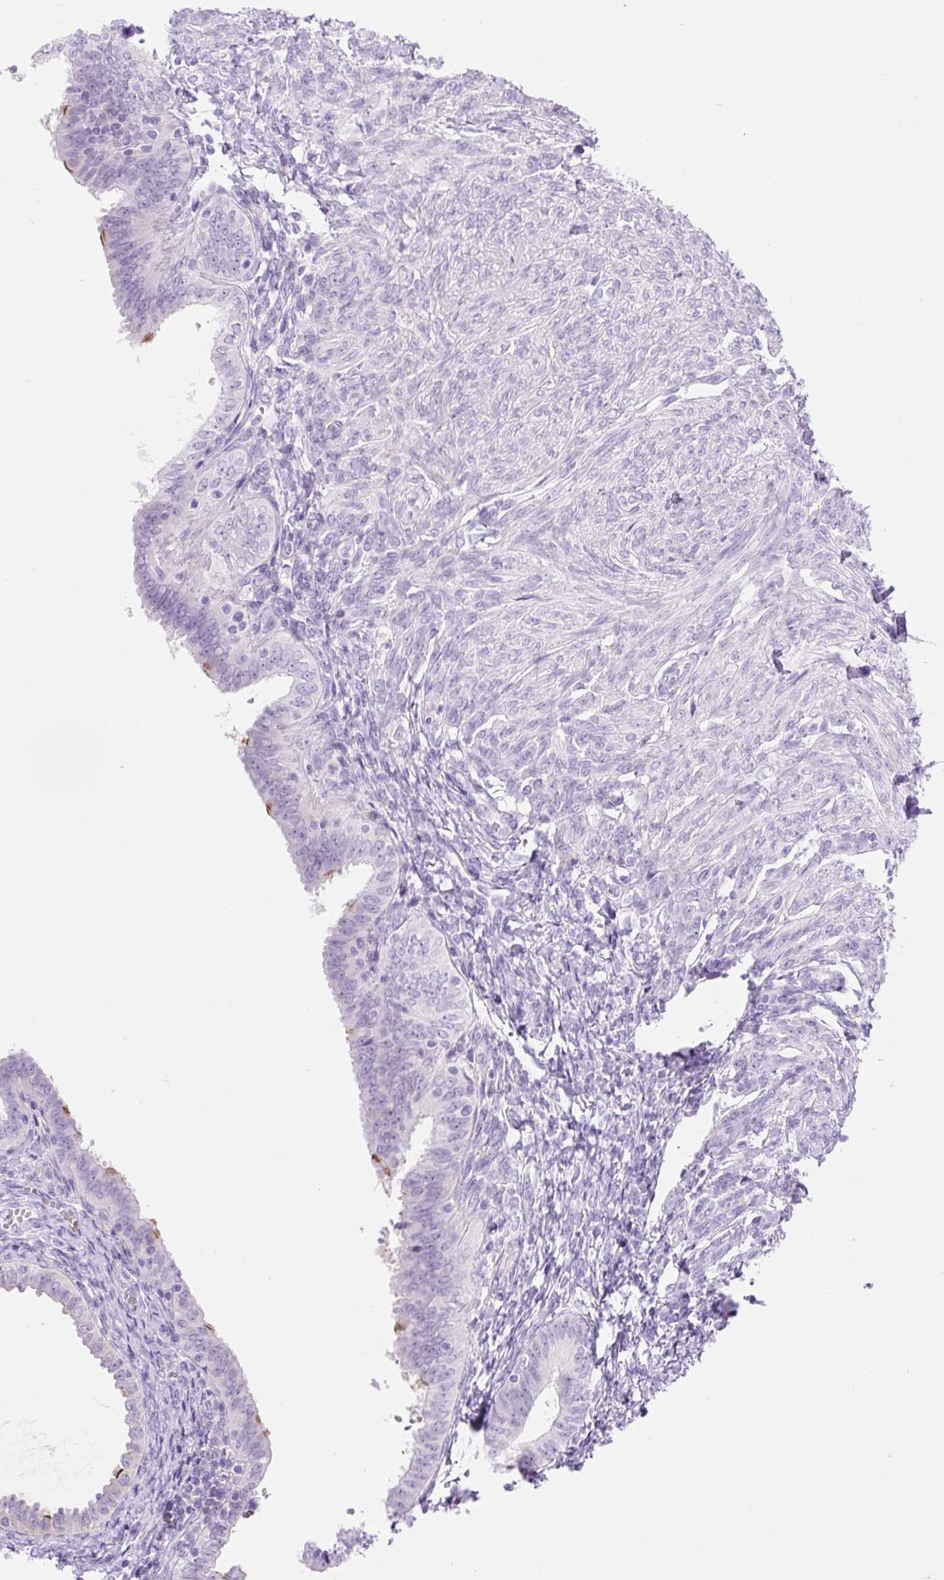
{"staining": {"intensity": "moderate", "quantity": "<25%", "location": "cytoplasmic/membranous"}, "tissue": "endometrial cancer", "cell_type": "Tumor cells", "image_type": "cancer", "snomed": [{"axis": "morphology", "description": "Adenocarcinoma, NOS"}, {"axis": "topography", "description": "Endometrium"}], "caption": "Adenocarcinoma (endometrial) stained with immunohistochemistry demonstrates moderate cytoplasmic/membranous staining in about <25% of tumor cells.", "gene": "ZNF121", "patient": {"sex": "female", "age": 87}}